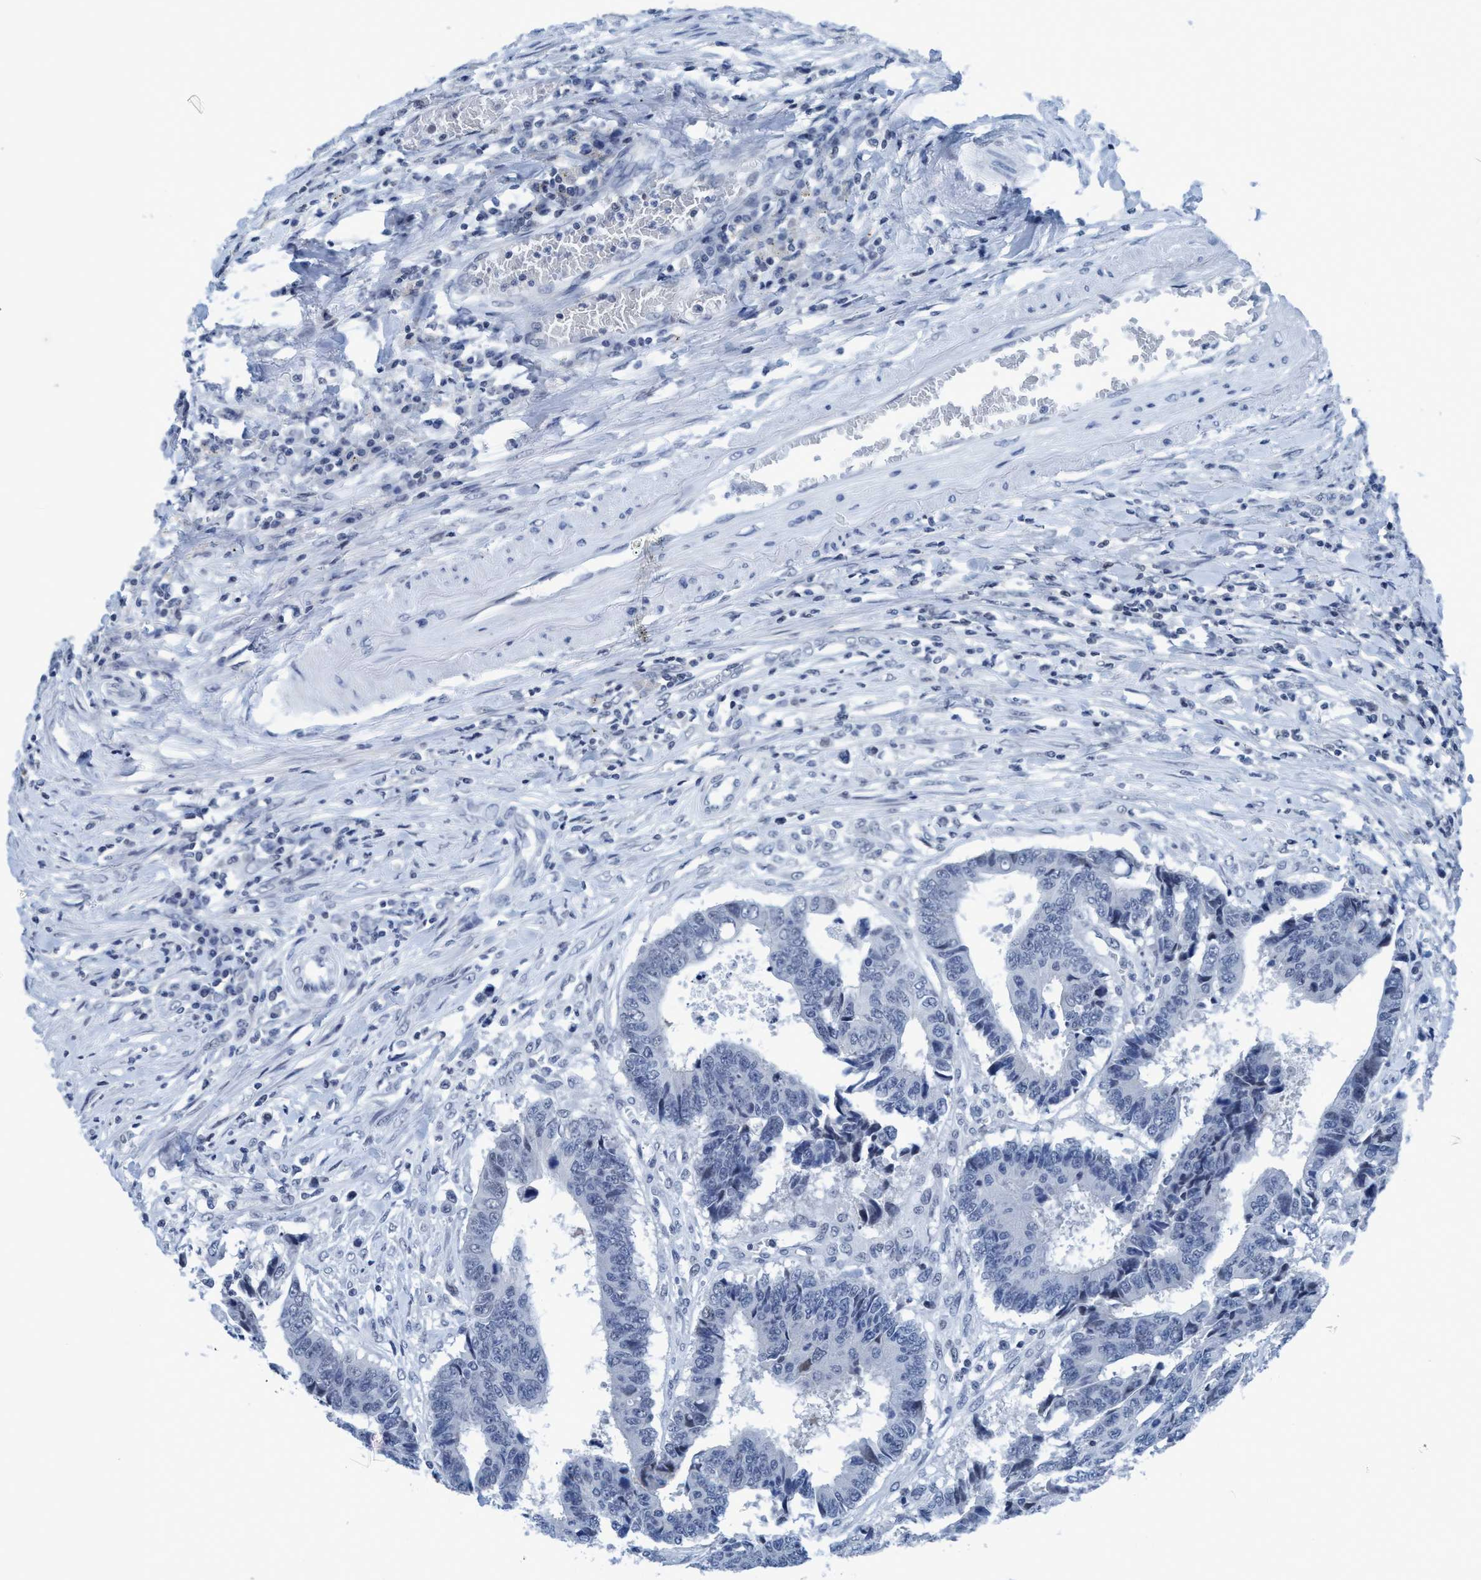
{"staining": {"intensity": "negative", "quantity": "none", "location": "none"}, "tissue": "colorectal cancer", "cell_type": "Tumor cells", "image_type": "cancer", "snomed": [{"axis": "morphology", "description": "Adenocarcinoma, NOS"}, {"axis": "topography", "description": "Rectum"}], "caption": "Colorectal adenocarcinoma stained for a protein using IHC exhibits no positivity tumor cells.", "gene": "DNAI1", "patient": {"sex": "male", "age": 84}}